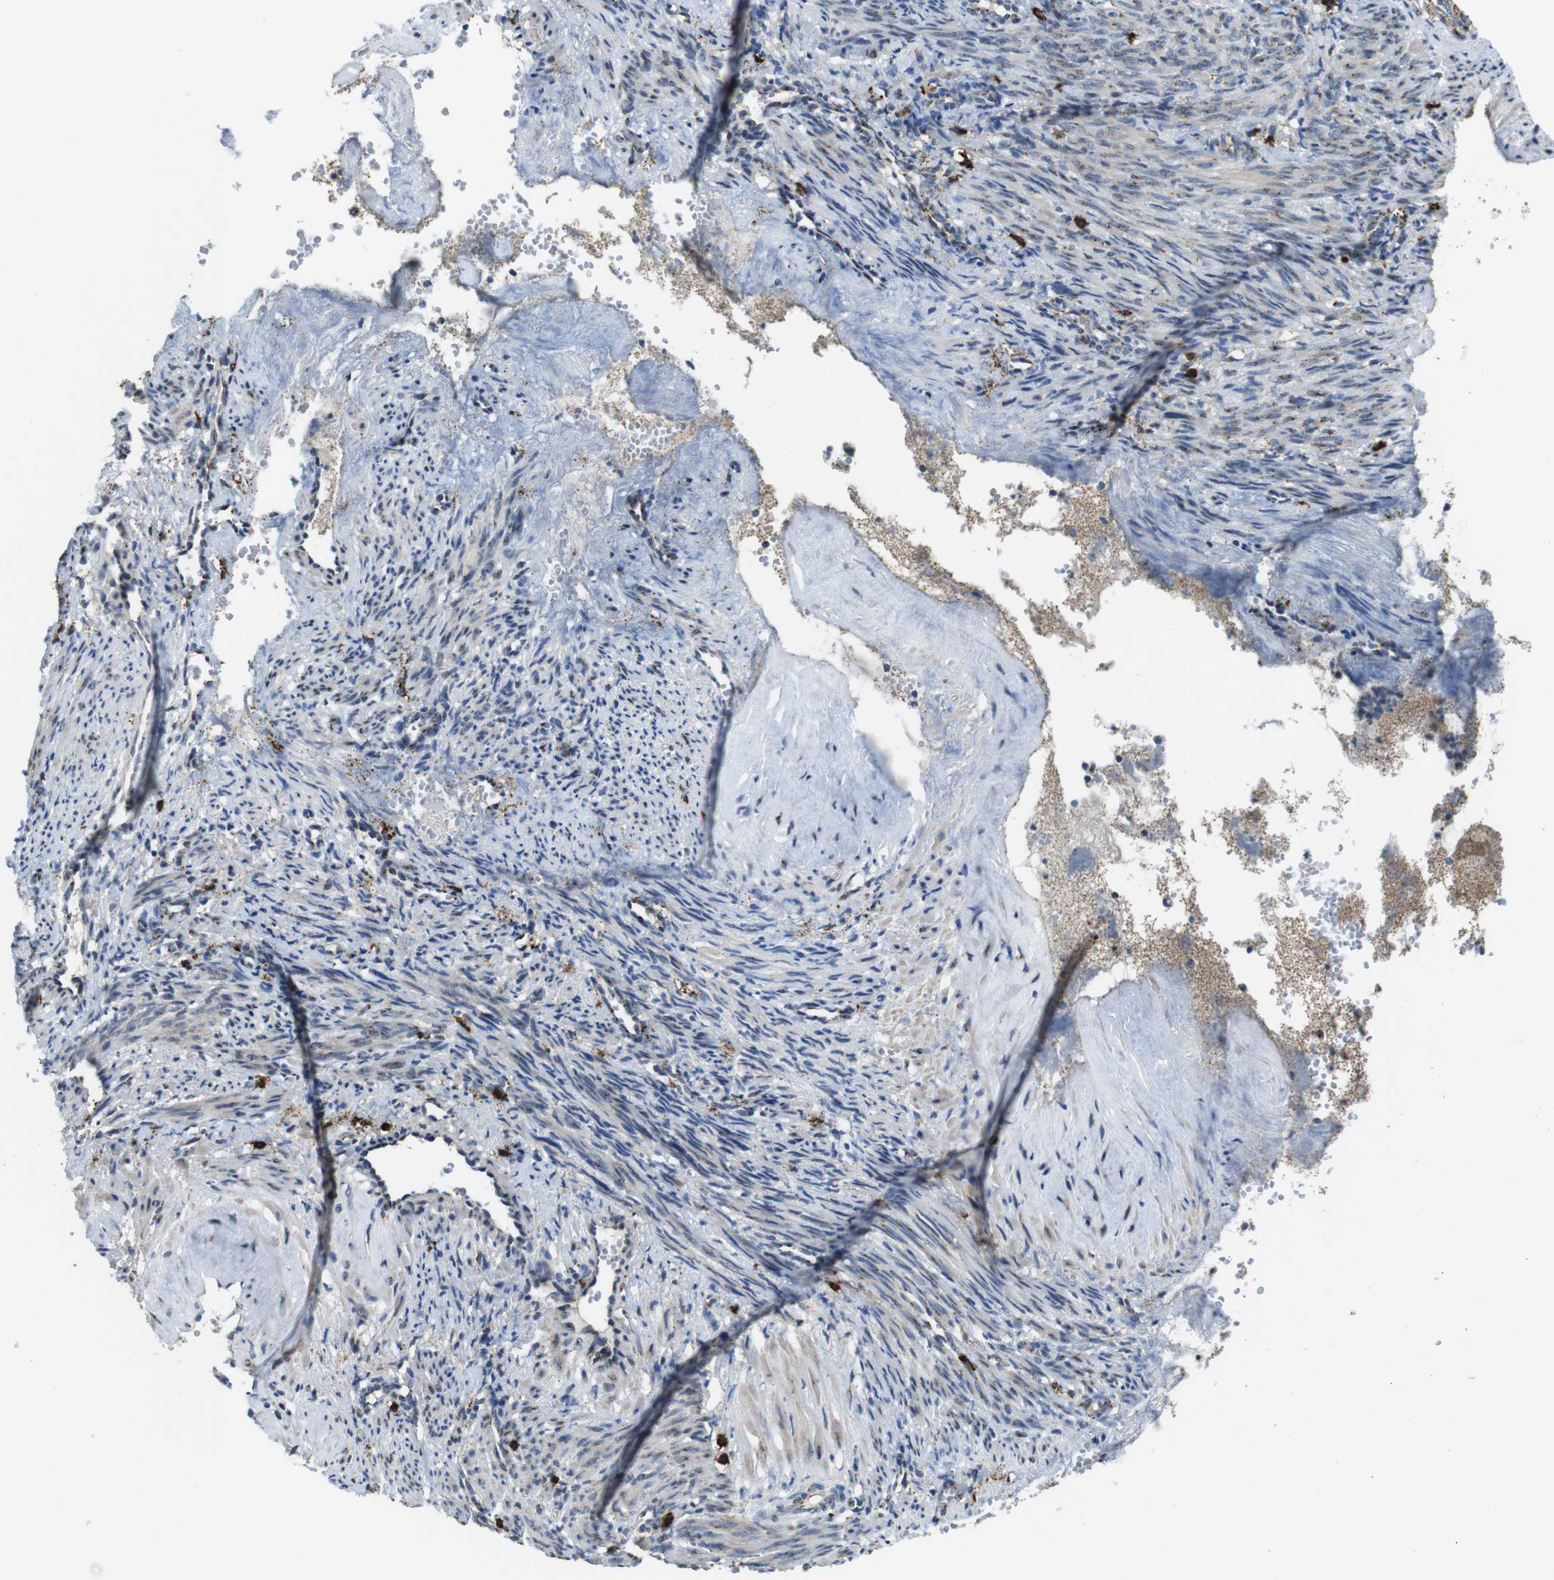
{"staining": {"intensity": "weak", "quantity": ">75%", "location": "cytoplasmic/membranous"}, "tissue": "smooth muscle", "cell_type": "Smooth muscle cells", "image_type": "normal", "snomed": [{"axis": "morphology", "description": "Normal tissue, NOS"}, {"axis": "topography", "description": "Endometrium"}], "caption": "A micrograph showing weak cytoplasmic/membranous positivity in about >75% of smooth muscle cells in normal smooth muscle, as visualized by brown immunohistochemical staining.", "gene": "RAB6A", "patient": {"sex": "female", "age": 33}}